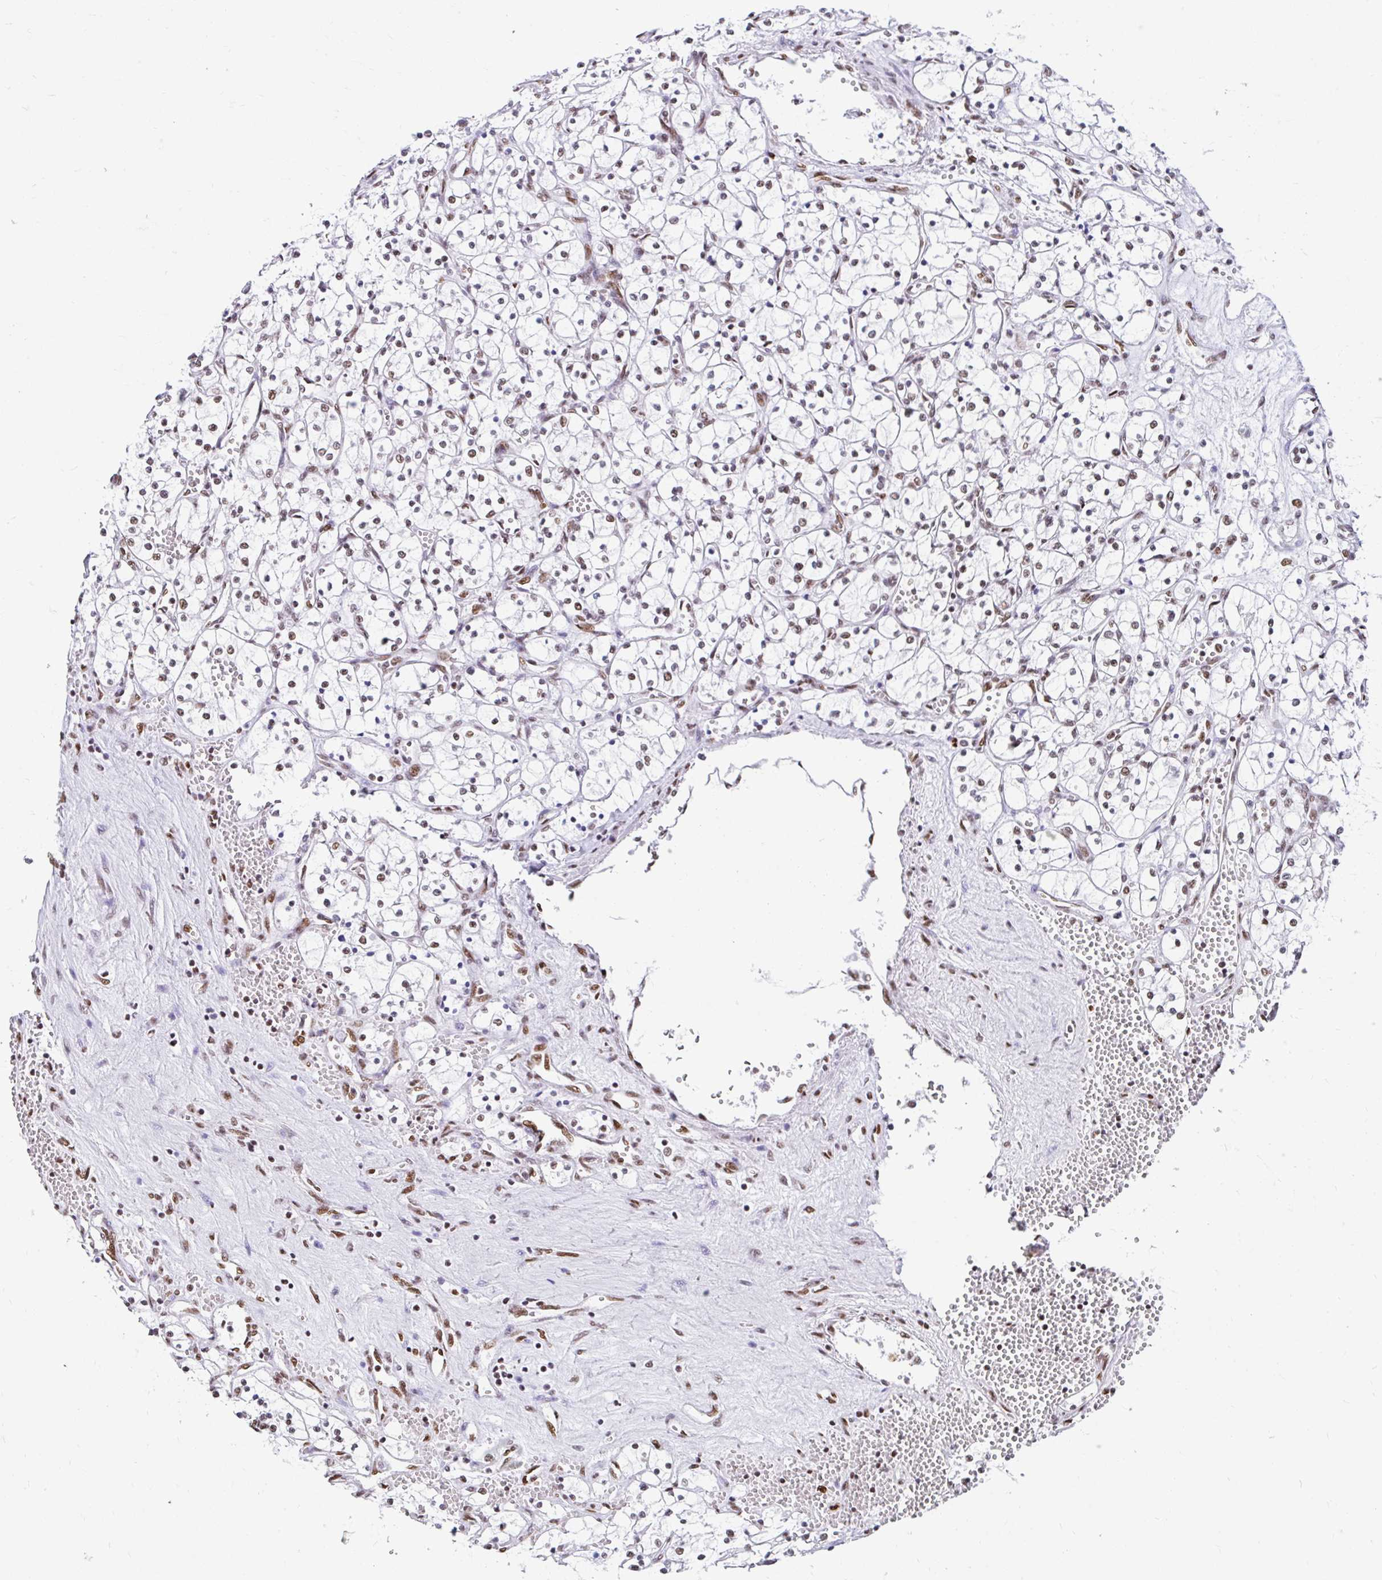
{"staining": {"intensity": "moderate", "quantity": "<25%", "location": "nuclear"}, "tissue": "renal cancer", "cell_type": "Tumor cells", "image_type": "cancer", "snomed": [{"axis": "morphology", "description": "Adenocarcinoma, NOS"}, {"axis": "topography", "description": "Kidney"}], "caption": "An immunohistochemistry histopathology image of tumor tissue is shown. Protein staining in brown highlights moderate nuclear positivity in renal cancer within tumor cells.", "gene": "KHDRBS1", "patient": {"sex": "female", "age": 69}}